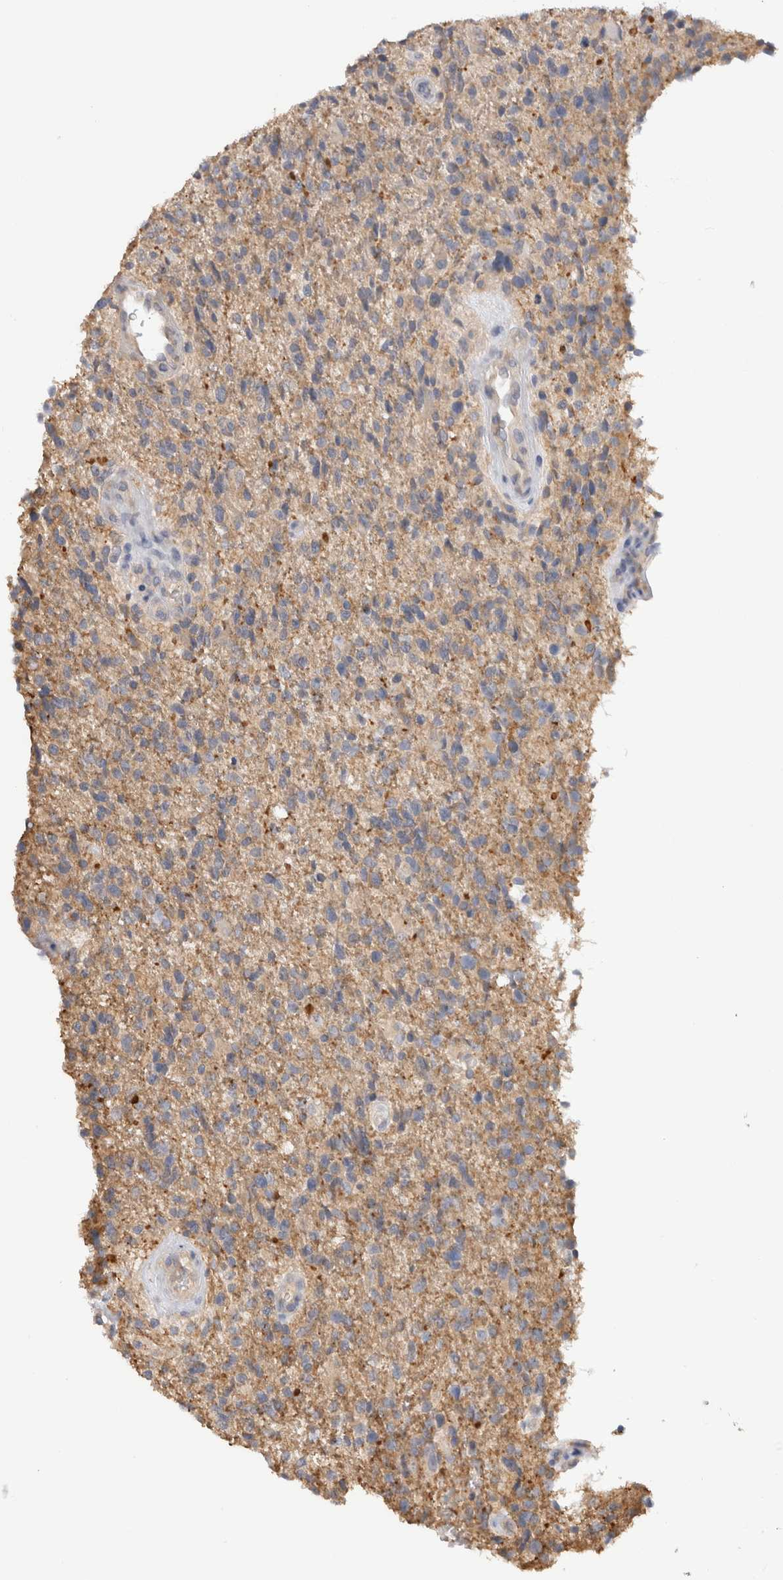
{"staining": {"intensity": "negative", "quantity": "none", "location": "none"}, "tissue": "glioma", "cell_type": "Tumor cells", "image_type": "cancer", "snomed": [{"axis": "morphology", "description": "Glioma, malignant, High grade"}, {"axis": "topography", "description": "Brain"}], "caption": "DAB (3,3'-diaminobenzidine) immunohistochemical staining of glioma reveals no significant positivity in tumor cells.", "gene": "GAS1", "patient": {"sex": "male", "age": 72}}